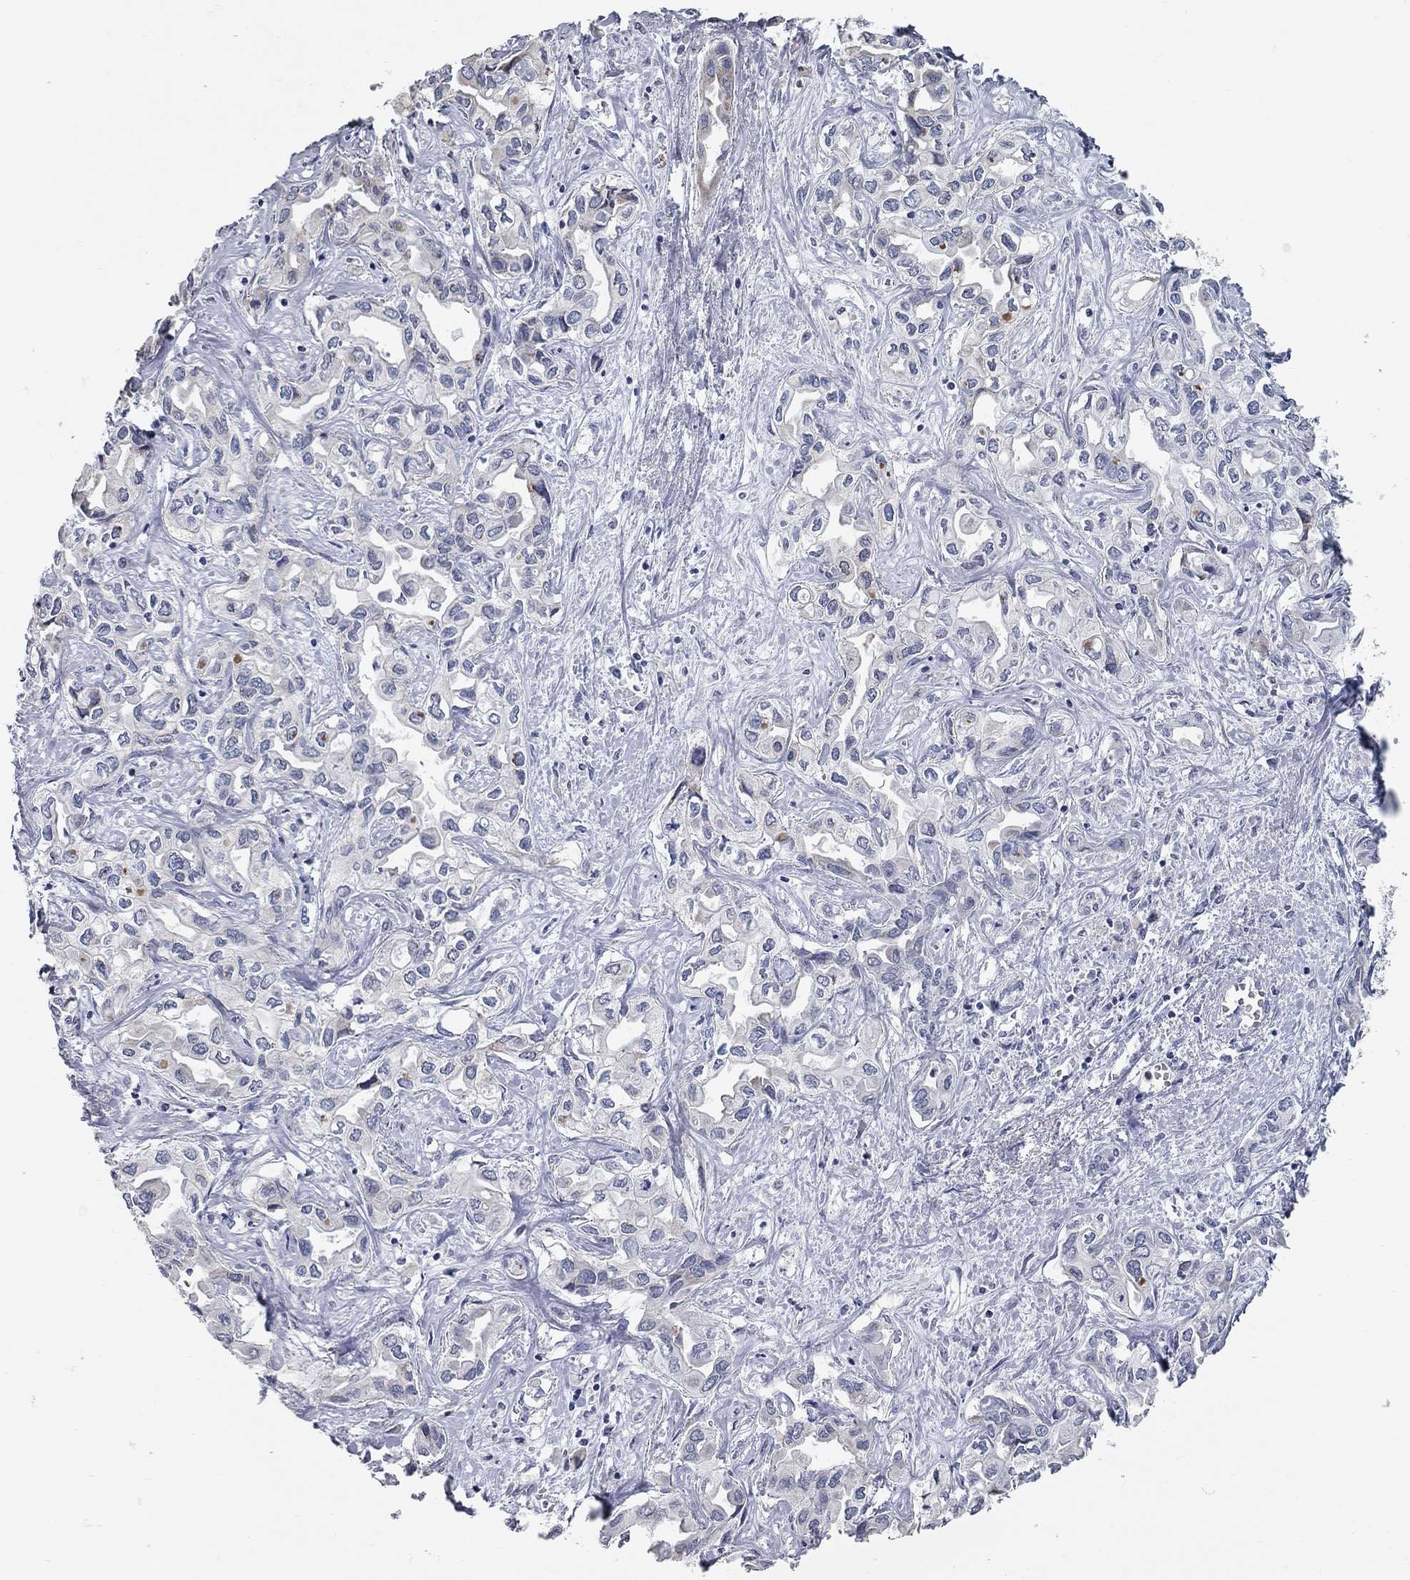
{"staining": {"intensity": "negative", "quantity": "none", "location": "none"}, "tissue": "liver cancer", "cell_type": "Tumor cells", "image_type": "cancer", "snomed": [{"axis": "morphology", "description": "Cholangiocarcinoma"}, {"axis": "topography", "description": "Liver"}], "caption": "Micrograph shows no significant protein staining in tumor cells of liver cancer. The staining is performed using DAB brown chromogen with nuclei counter-stained in using hematoxylin.", "gene": "XAGE2", "patient": {"sex": "female", "age": 64}}